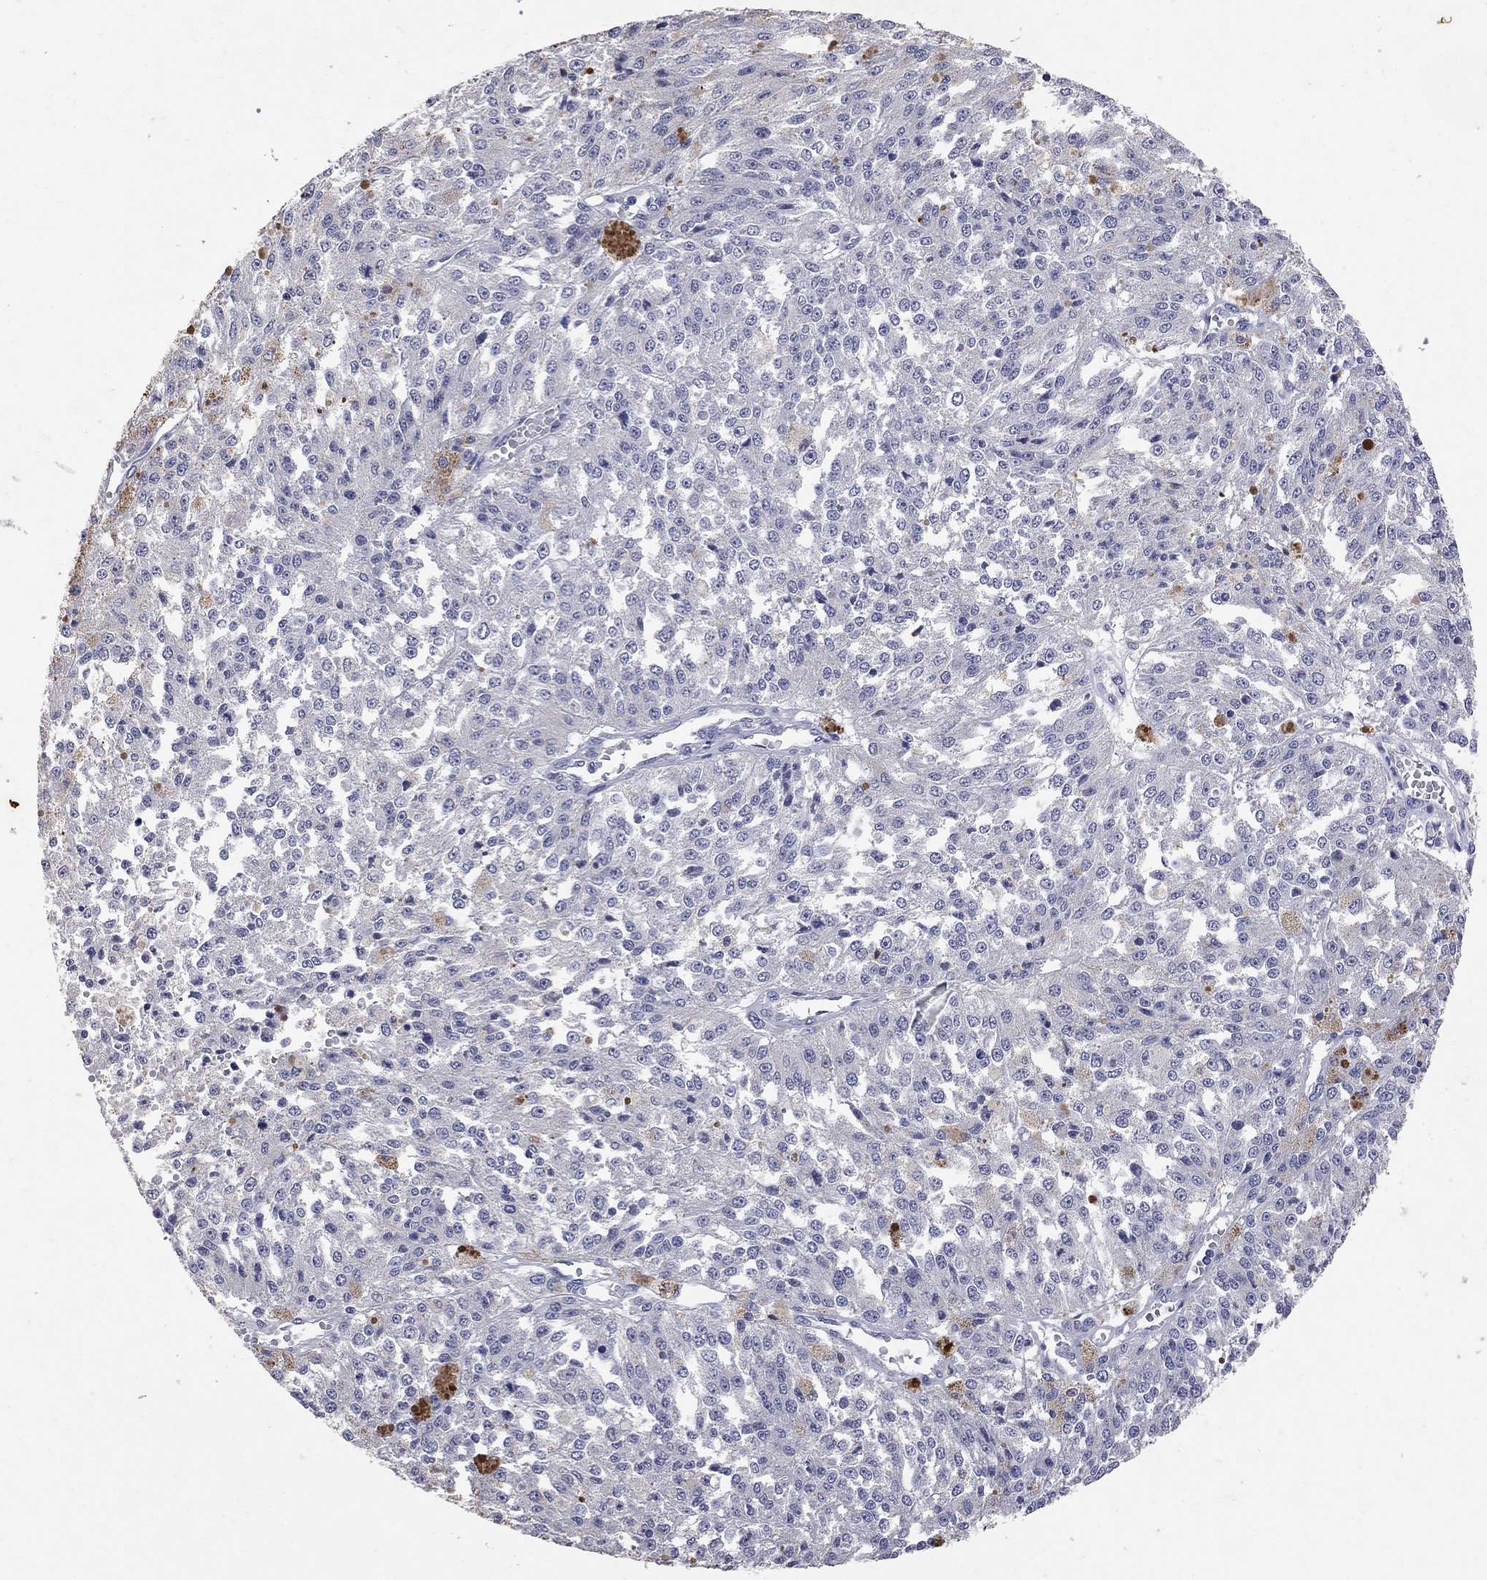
{"staining": {"intensity": "negative", "quantity": "none", "location": "none"}, "tissue": "melanoma", "cell_type": "Tumor cells", "image_type": "cancer", "snomed": [{"axis": "morphology", "description": "Malignant melanoma, Metastatic site"}, {"axis": "topography", "description": "Lymph node"}], "caption": "Malignant melanoma (metastatic site) was stained to show a protein in brown. There is no significant positivity in tumor cells.", "gene": "NOS2", "patient": {"sex": "female", "age": 64}}